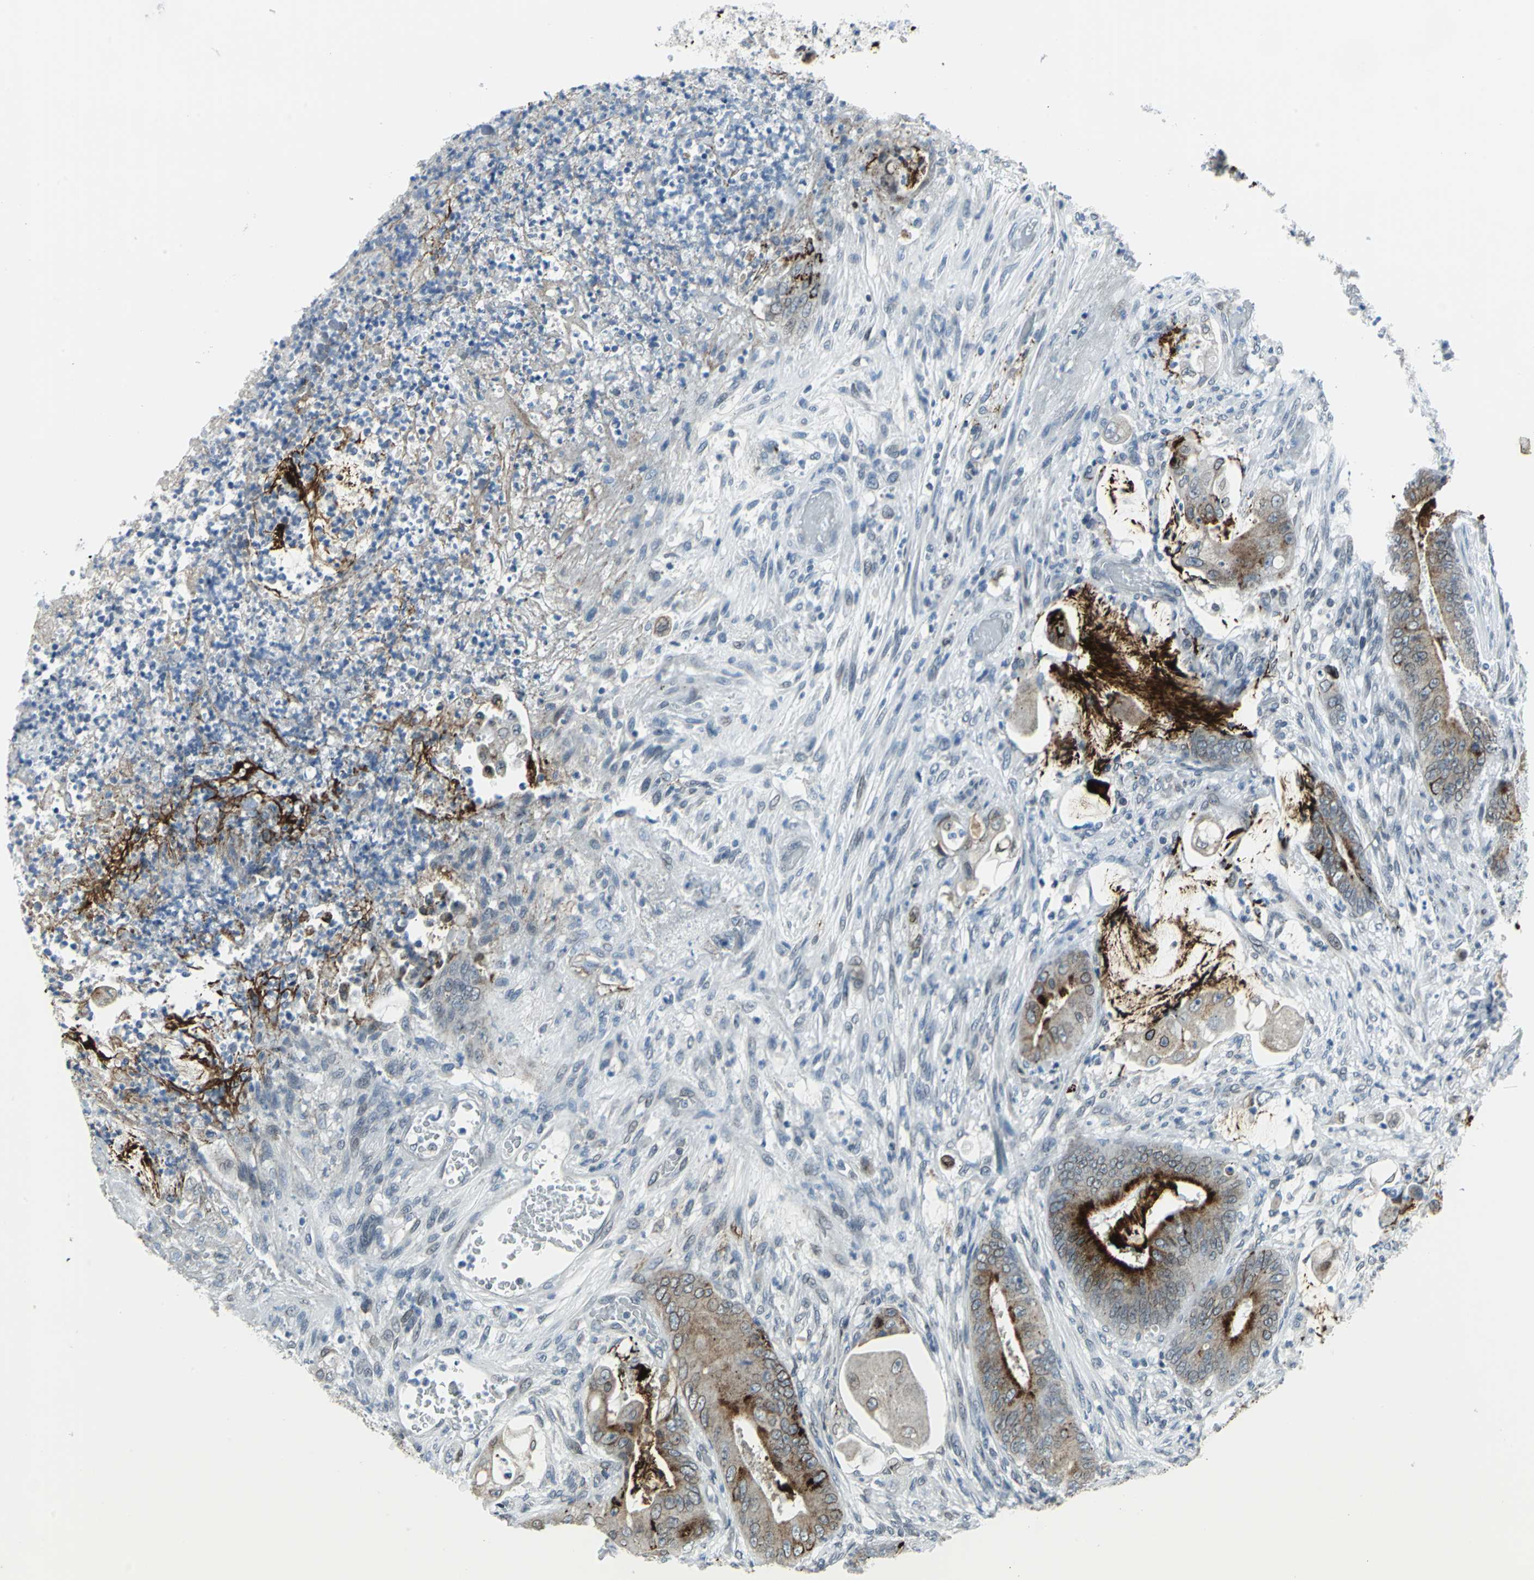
{"staining": {"intensity": "moderate", "quantity": ">75%", "location": "cytoplasmic/membranous,nuclear"}, "tissue": "stomach cancer", "cell_type": "Tumor cells", "image_type": "cancer", "snomed": [{"axis": "morphology", "description": "Adenocarcinoma, NOS"}, {"axis": "topography", "description": "Stomach"}], "caption": "Immunohistochemistry (IHC) histopathology image of stomach cancer (adenocarcinoma) stained for a protein (brown), which exhibits medium levels of moderate cytoplasmic/membranous and nuclear expression in approximately >75% of tumor cells.", "gene": "SNUPN", "patient": {"sex": "female", "age": 73}}